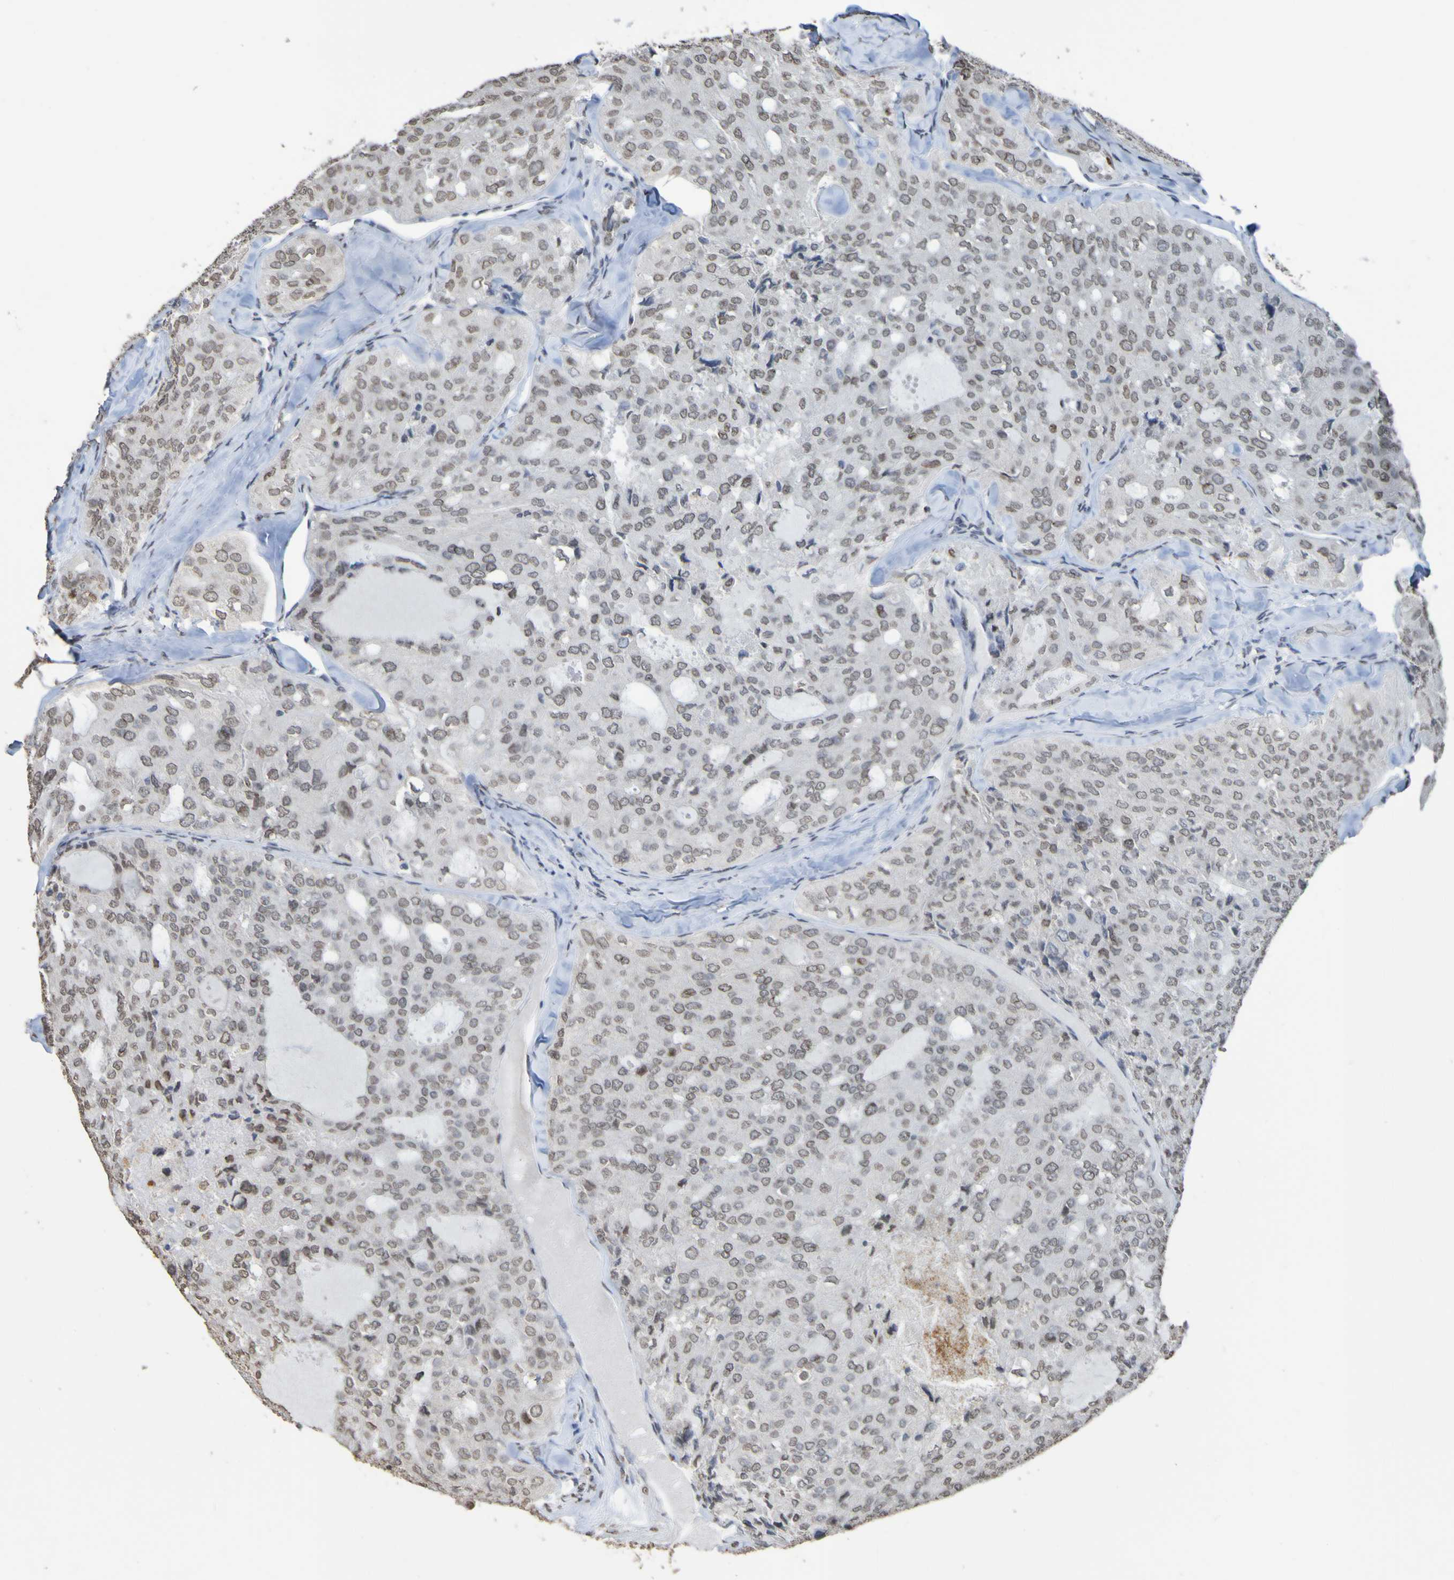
{"staining": {"intensity": "weak", "quantity": ">75%", "location": "nuclear"}, "tissue": "thyroid cancer", "cell_type": "Tumor cells", "image_type": "cancer", "snomed": [{"axis": "morphology", "description": "Follicular adenoma carcinoma, NOS"}, {"axis": "topography", "description": "Thyroid gland"}], "caption": "A histopathology image of follicular adenoma carcinoma (thyroid) stained for a protein displays weak nuclear brown staining in tumor cells.", "gene": "ALKBH2", "patient": {"sex": "male", "age": 75}}